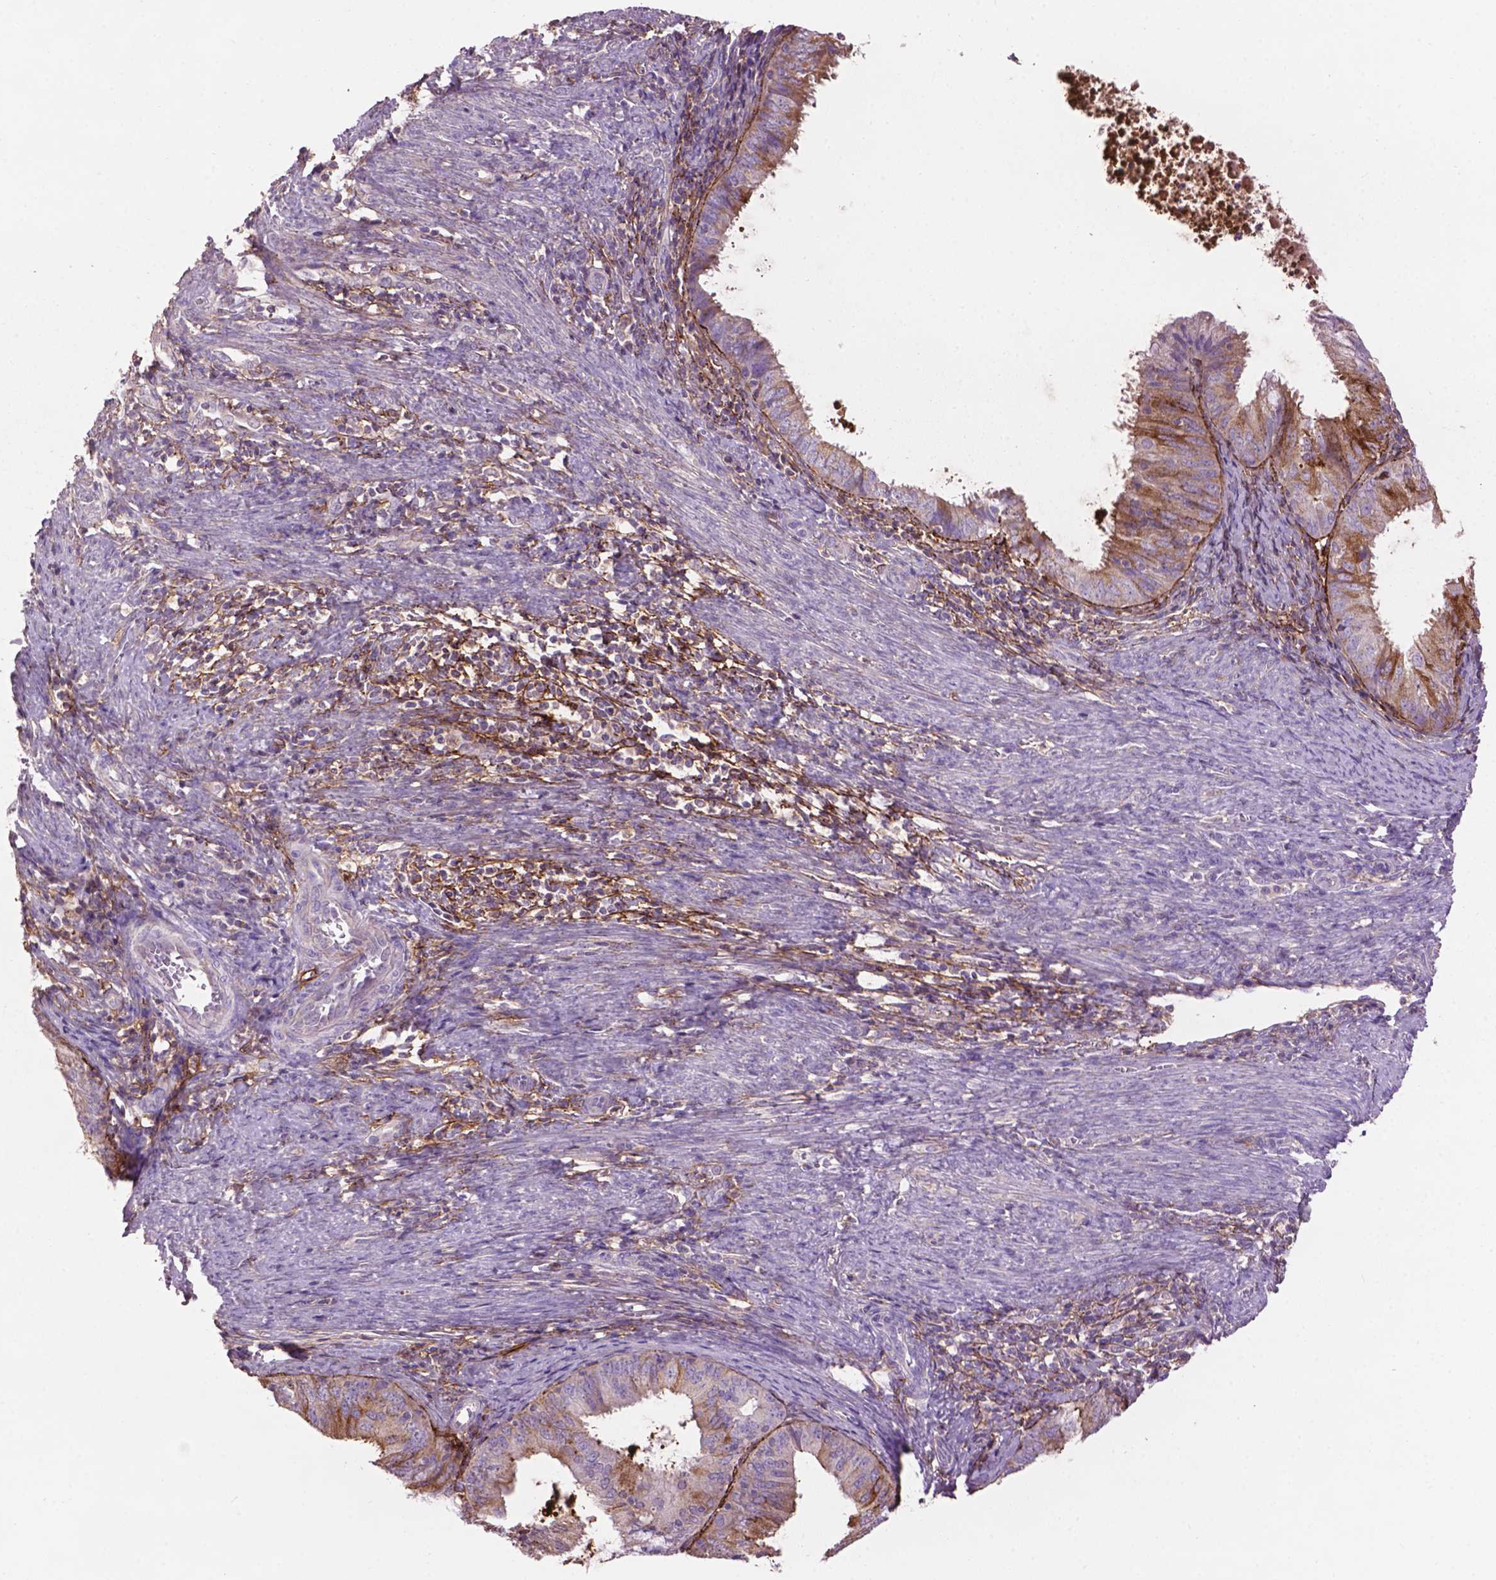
{"staining": {"intensity": "moderate", "quantity": "<25%", "location": "cytoplasmic/membranous"}, "tissue": "endometrial cancer", "cell_type": "Tumor cells", "image_type": "cancer", "snomed": [{"axis": "morphology", "description": "Adenocarcinoma, NOS"}, {"axis": "topography", "description": "Endometrium"}], "caption": "Tumor cells reveal low levels of moderate cytoplasmic/membranous expression in about <25% of cells in human adenocarcinoma (endometrial).", "gene": "LRRC3C", "patient": {"sex": "female", "age": 57}}